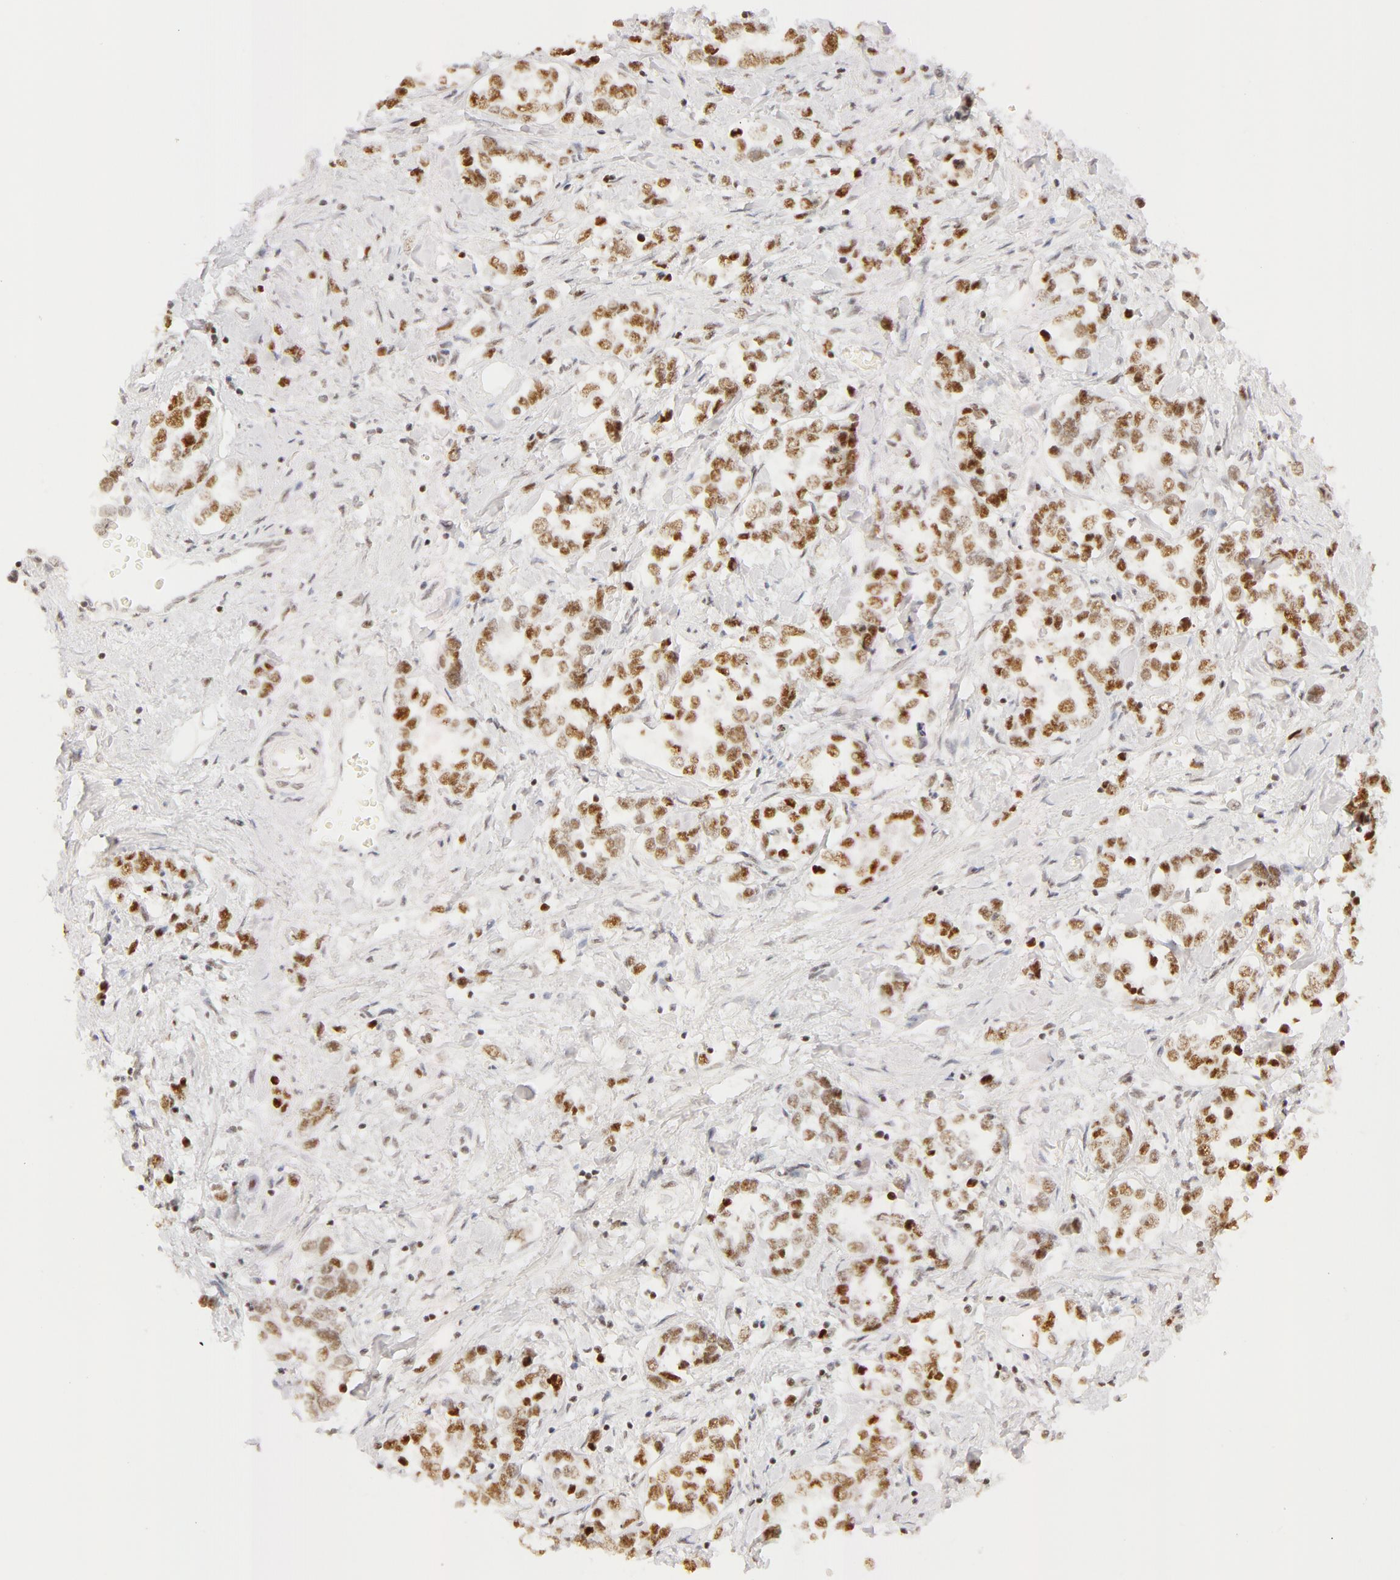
{"staining": {"intensity": "moderate", "quantity": ">75%", "location": "nuclear"}, "tissue": "stomach cancer", "cell_type": "Tumor cells", "image_type": "cancer", "snomed": [{"axis": "morphology", "description": "Adenocarcinoma, NOS"}, {"axis": "topography", "description": "Stomach, upper"}], "caption": "Protein staining shows moderate nuclear expression in approximately >75% of tumor cells in stomach adenocarcinoma.", "gene": "RBM39", "patient": {"sex": "male", "age": 76}}